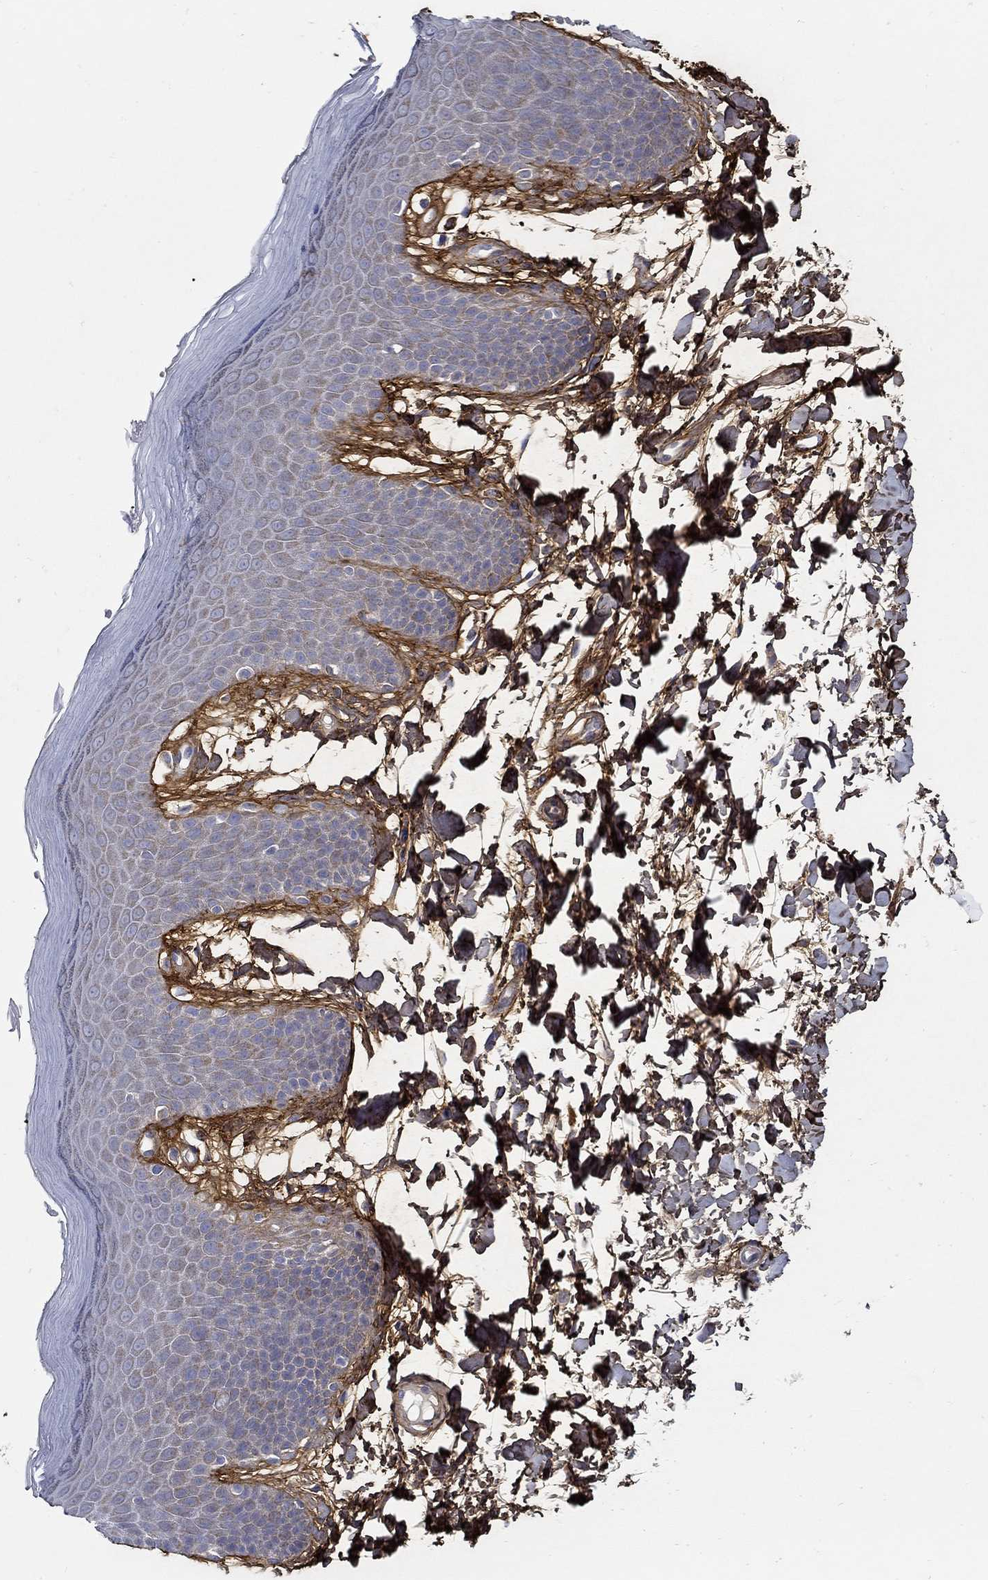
{"staining": {"intensity": "weak", "quantity": "25%-75%", "location": "cytoplasmic/membranous"}, "tissue": "skin", "cell_type": "Epidermal cells", "image_type": "normal", "snomed": [{"axis": "morphology", "description": "Normal tissue, NOS"}, {"axis": "topography", "description": "Anal"}], "caption": "Normal skin exhibits weak cytoplasmic/membranous positivity in about 25%-75% of epidermal cells (DAB (3,3'-diaminobenzidine) = brown stain, brightfield microscopy at high magnification)..", "gene": "TGFBI", "patient": {"sex": "male", "age": 53}}